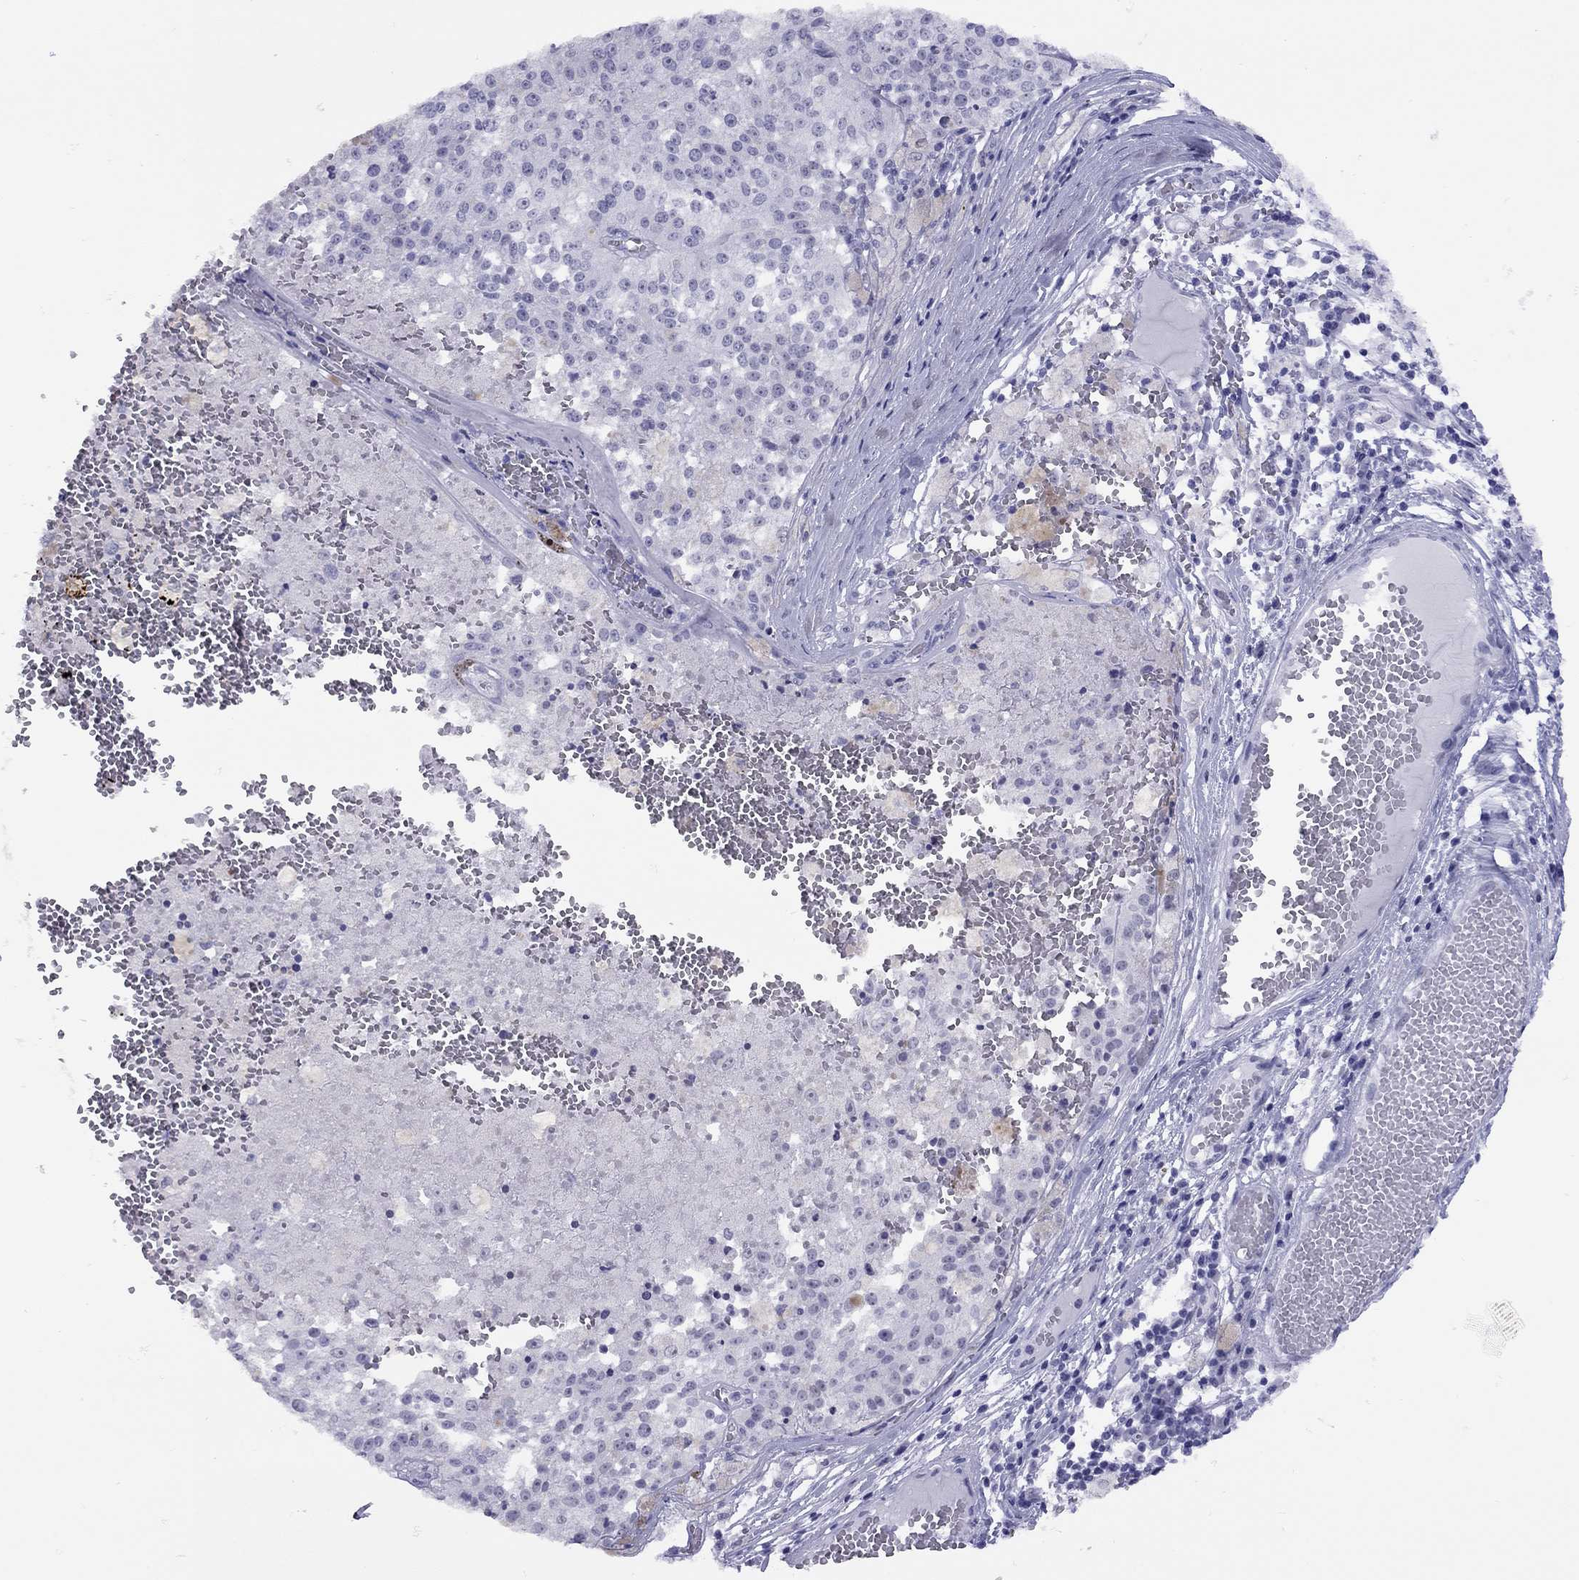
{"staining": {"intensity": "negative", "quantity": "none", "location": "none"}, "tissue": "melanoma", "cell_type": "Tumor cells", "image_type": "cancer", "snomed": [{"axis": "morphology", "description": "Malignant melanoma, Metastatic site"}, {"axis": "topography", "description": "Lymph node"}], "caption": "DAB immunohistochemical staining of malignant melanoma (metastatic site) displays no significant staining in tumor cells.", "gene": "LYAR", "patient": {"sex": "female", "age": 64}}